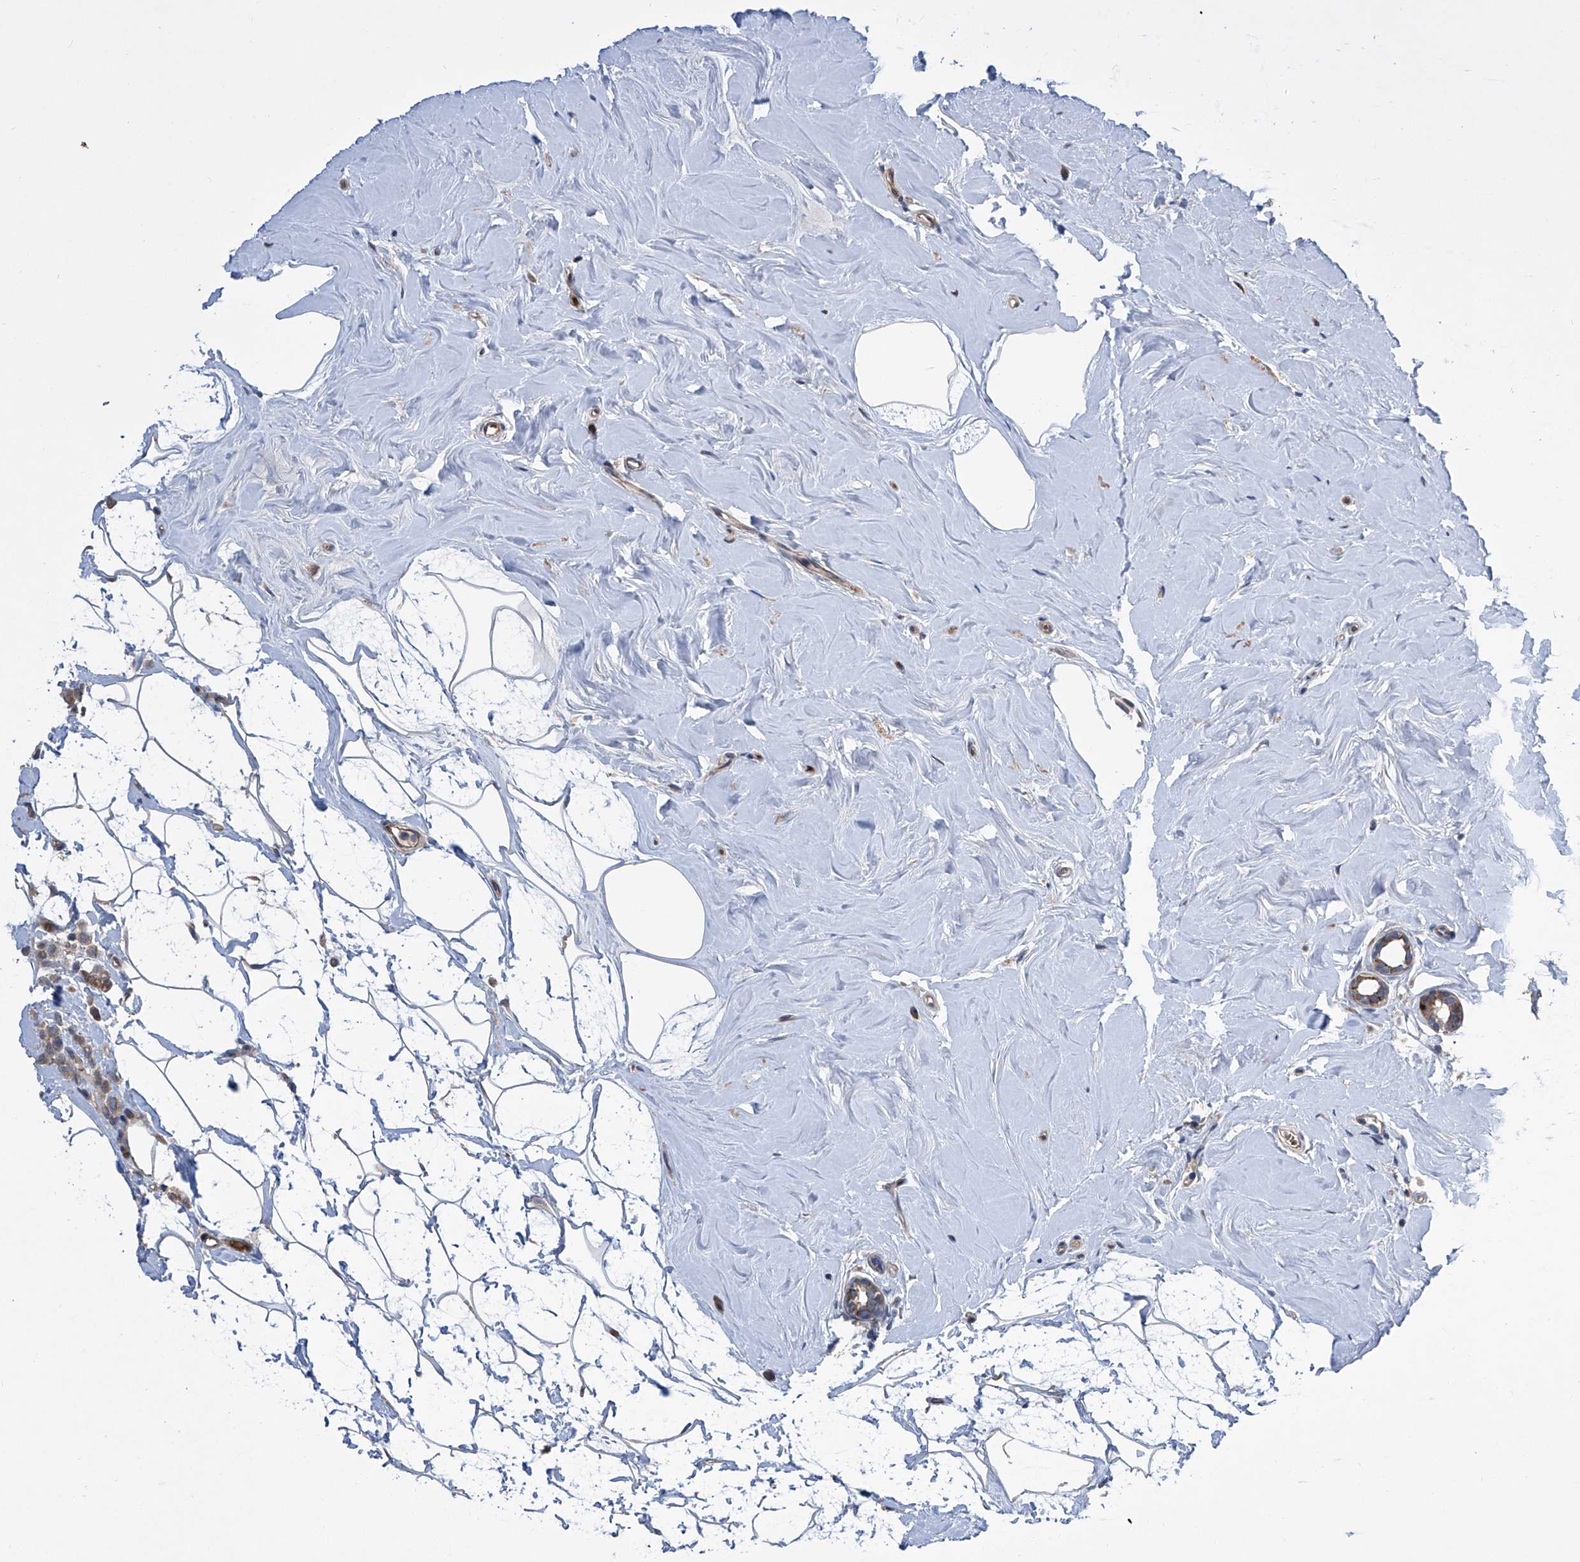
{"staining": {"intensity": "weak", "quantity": ">75%", "location": "cytoplasmic/membranous"}, "tissue": "breast cancer", "cell_type": "Tumor cells", "image_type": "cancer", "snomed": [{"axis": "morphology", "description": "Lobular carcinoma"}, {"axis": "topography", "description": "Breast"}], "caption": "A brown stain highlights weak cytoplasmic/membranous expression of a protein in human breast cancer (lobular carcinoma) tumor cells. The protein is stained brown, and the nuclei are stained in blue (DAB (3,3'-diaminobenzidine) IHC with brightfield microscopy, high magnification).", "gene": "USF3", "patient": {"sex": "female", "age": 47}}